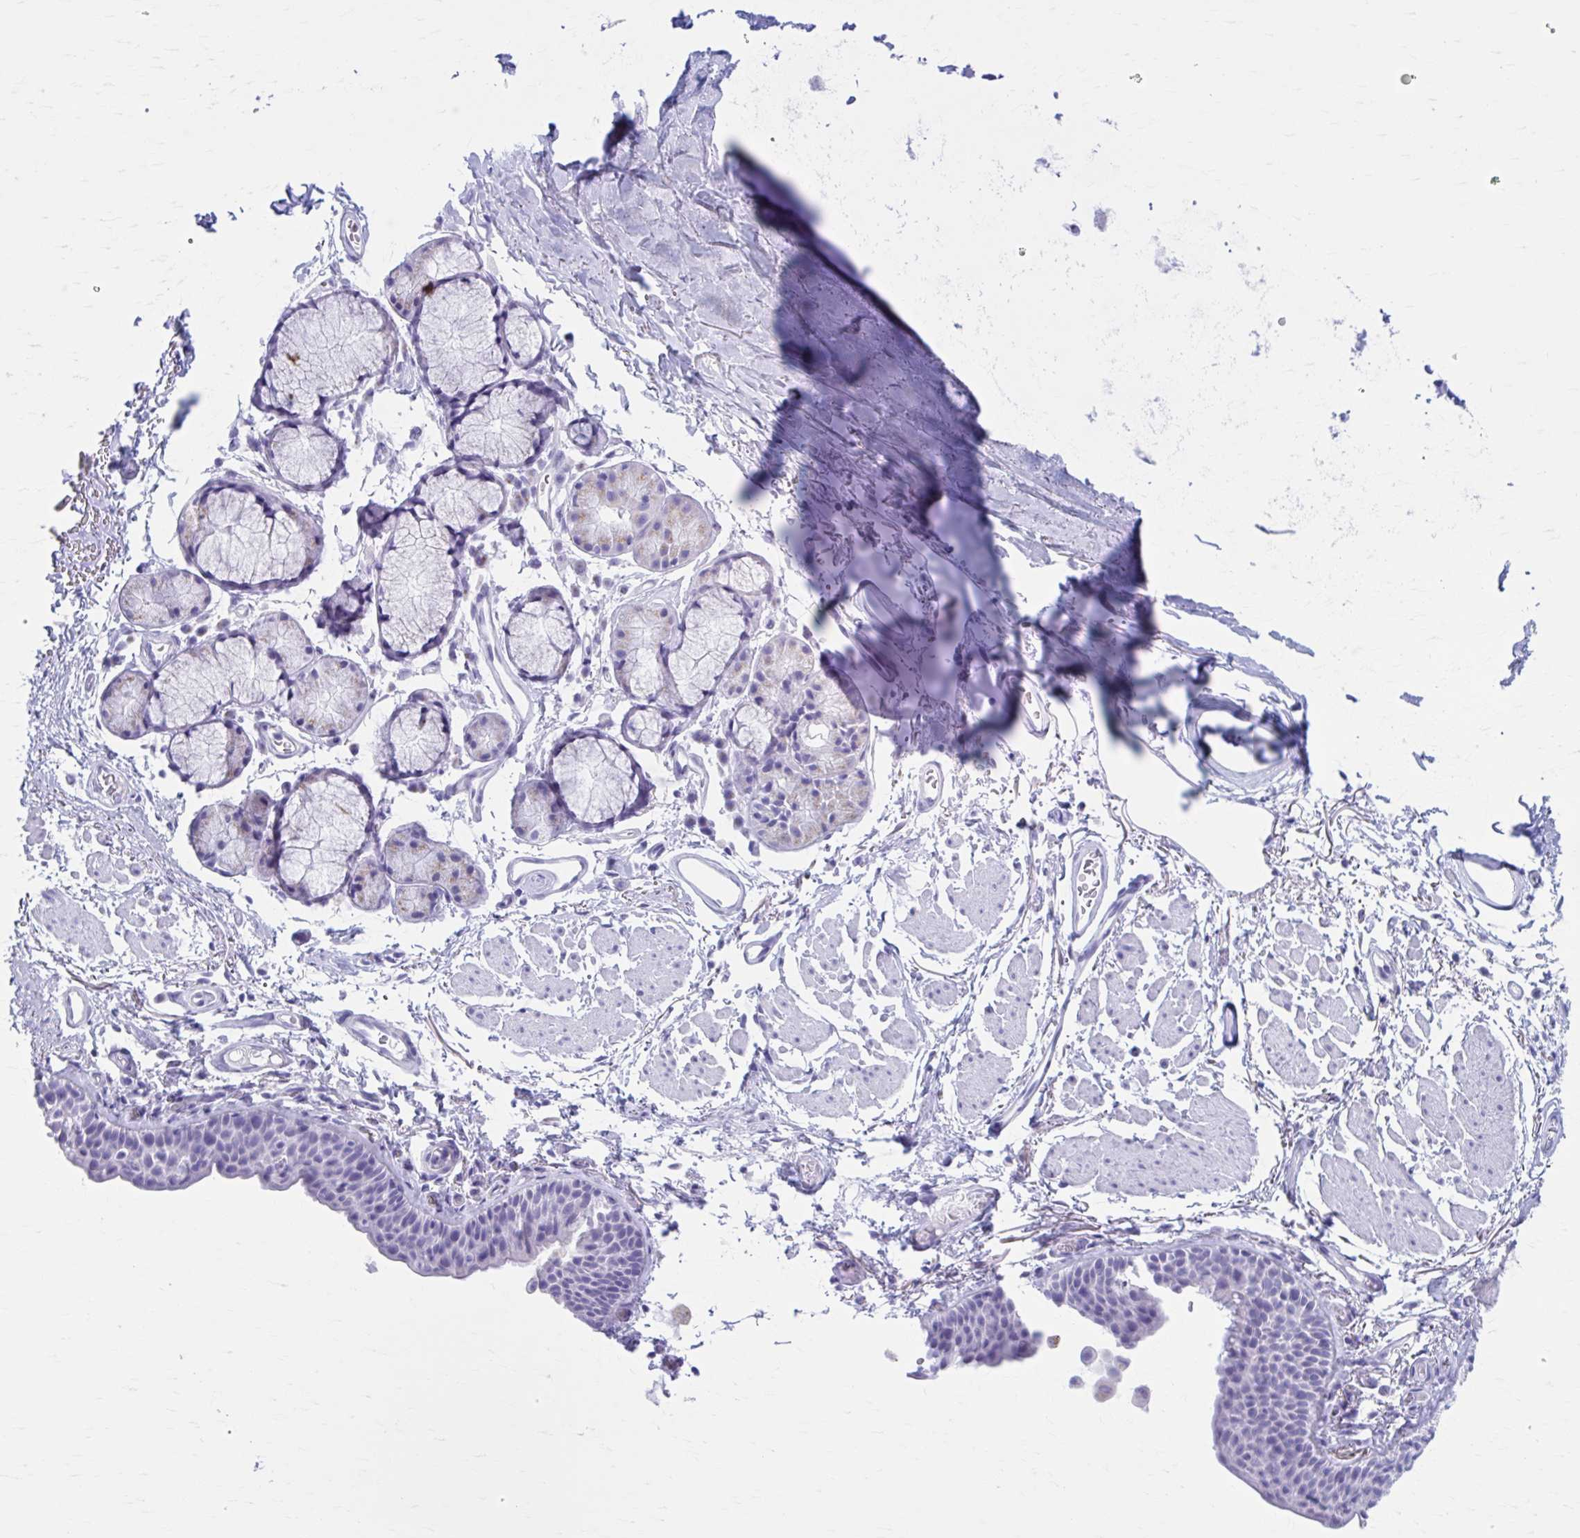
{"staining": {"intensity": "negative", "quantity": "none", "location": "none"}, "tissue": "bronchus", "cell_type": "Respiratory epithelial cells", "image_type": "normal", "snomed": [{"axis": "morphology", "description": "Normal tissue, NOS"}, {"axis": "topography", "description": "Cartilage tissue"}, {"axis": "topography", "description": "Bronchus"}], "caption": "Human bronchus stained for a protein using immunohistochemistry displays no positivity in respiratory epithelial cells.", "gene": "KCNE2", "patient": {"sex": "female", "age": 79}}